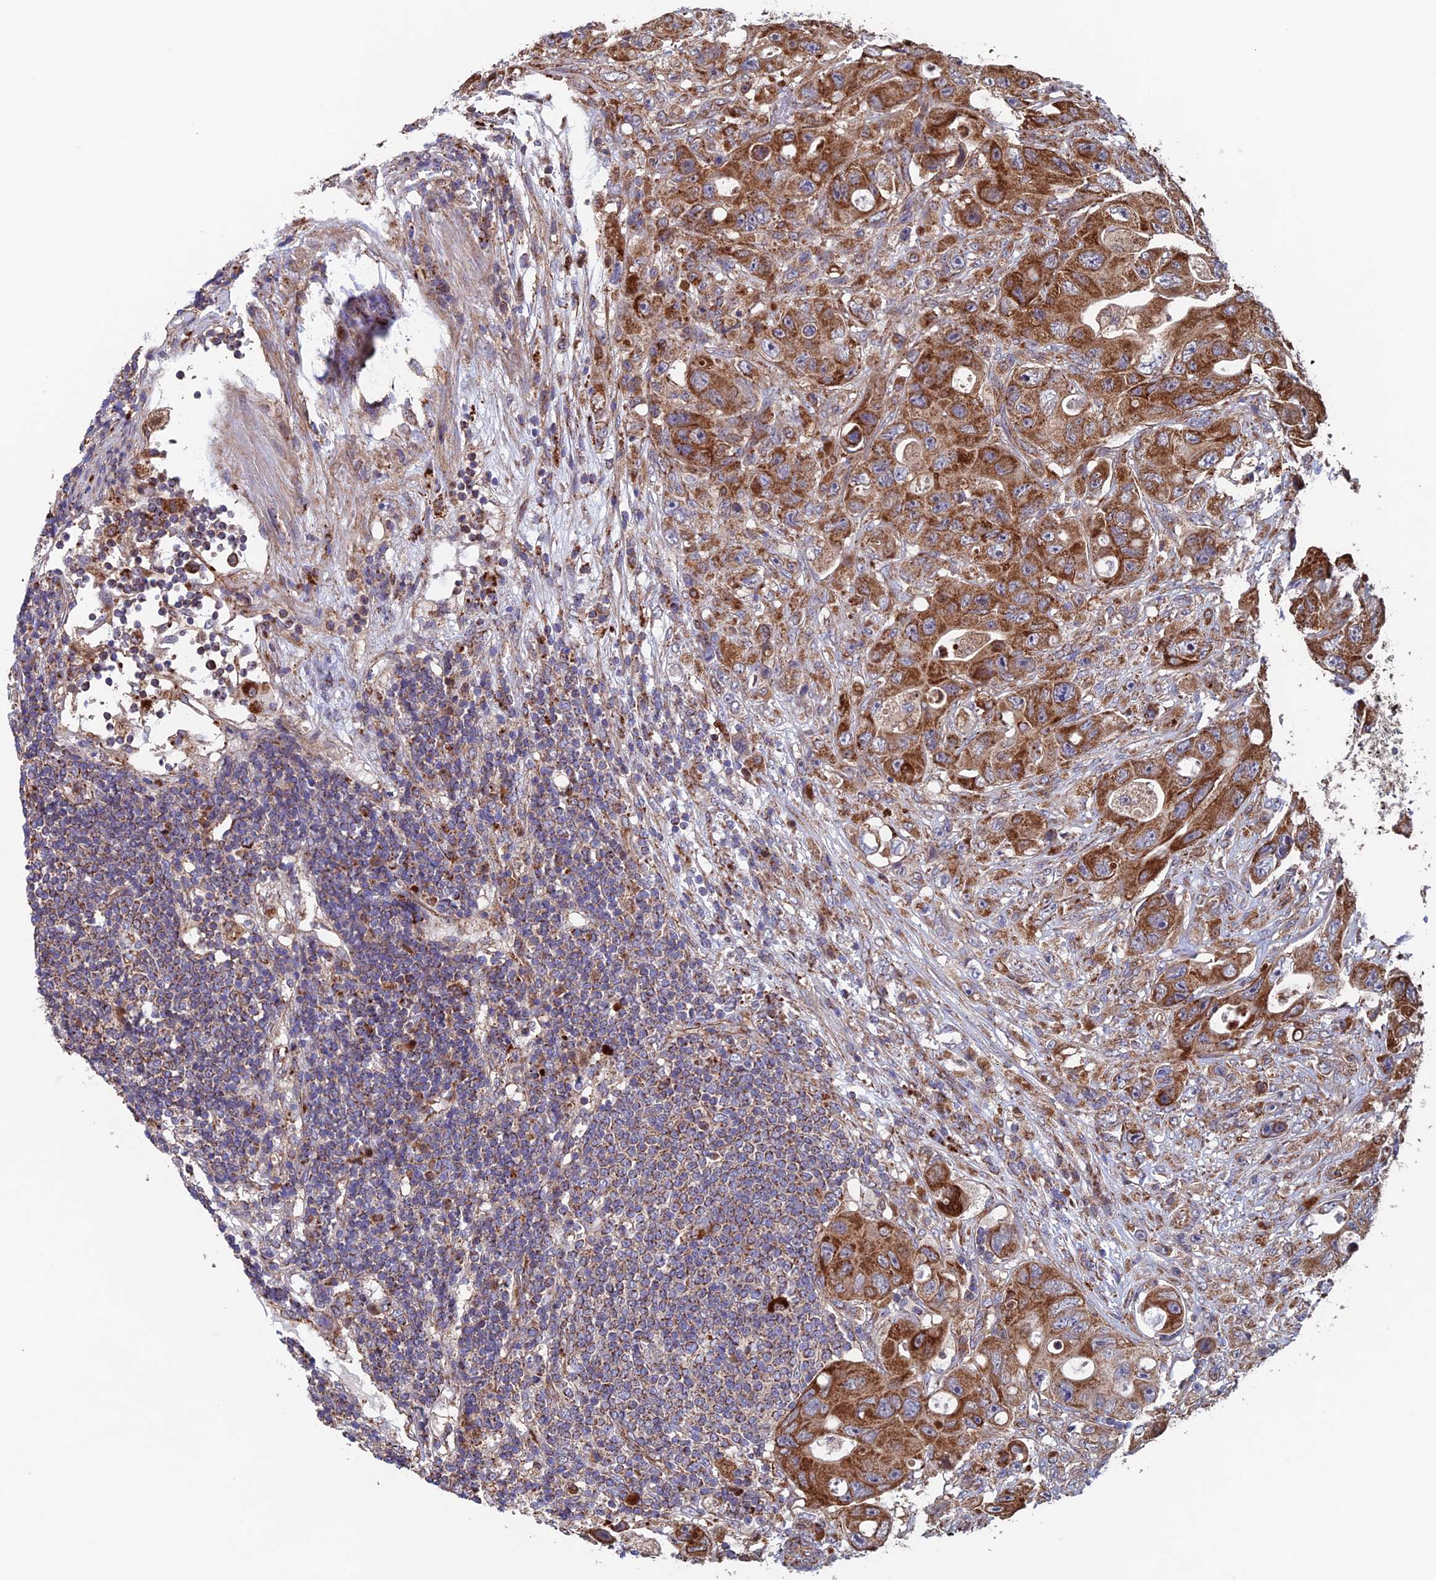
{"staining": {"intensity": "strong", "quantity": ">75%", "location": "cytoplasmic/membranous"}, "tissue": "colorectal cancer", "cell_type": "Tumor cells", "image_type": "cancer", "snomed": [{"axis": "morphology", "description": "Adenocarcinoma, NOS"}, {"axis": "topography", "description": "Colon"}], "caption": "Colorectal adenocarcinoma stained with a protein marker reveals strong staining in tumor cells.", "gene": "MRPL1", "patient": {"sex": "female", "age": 46}}